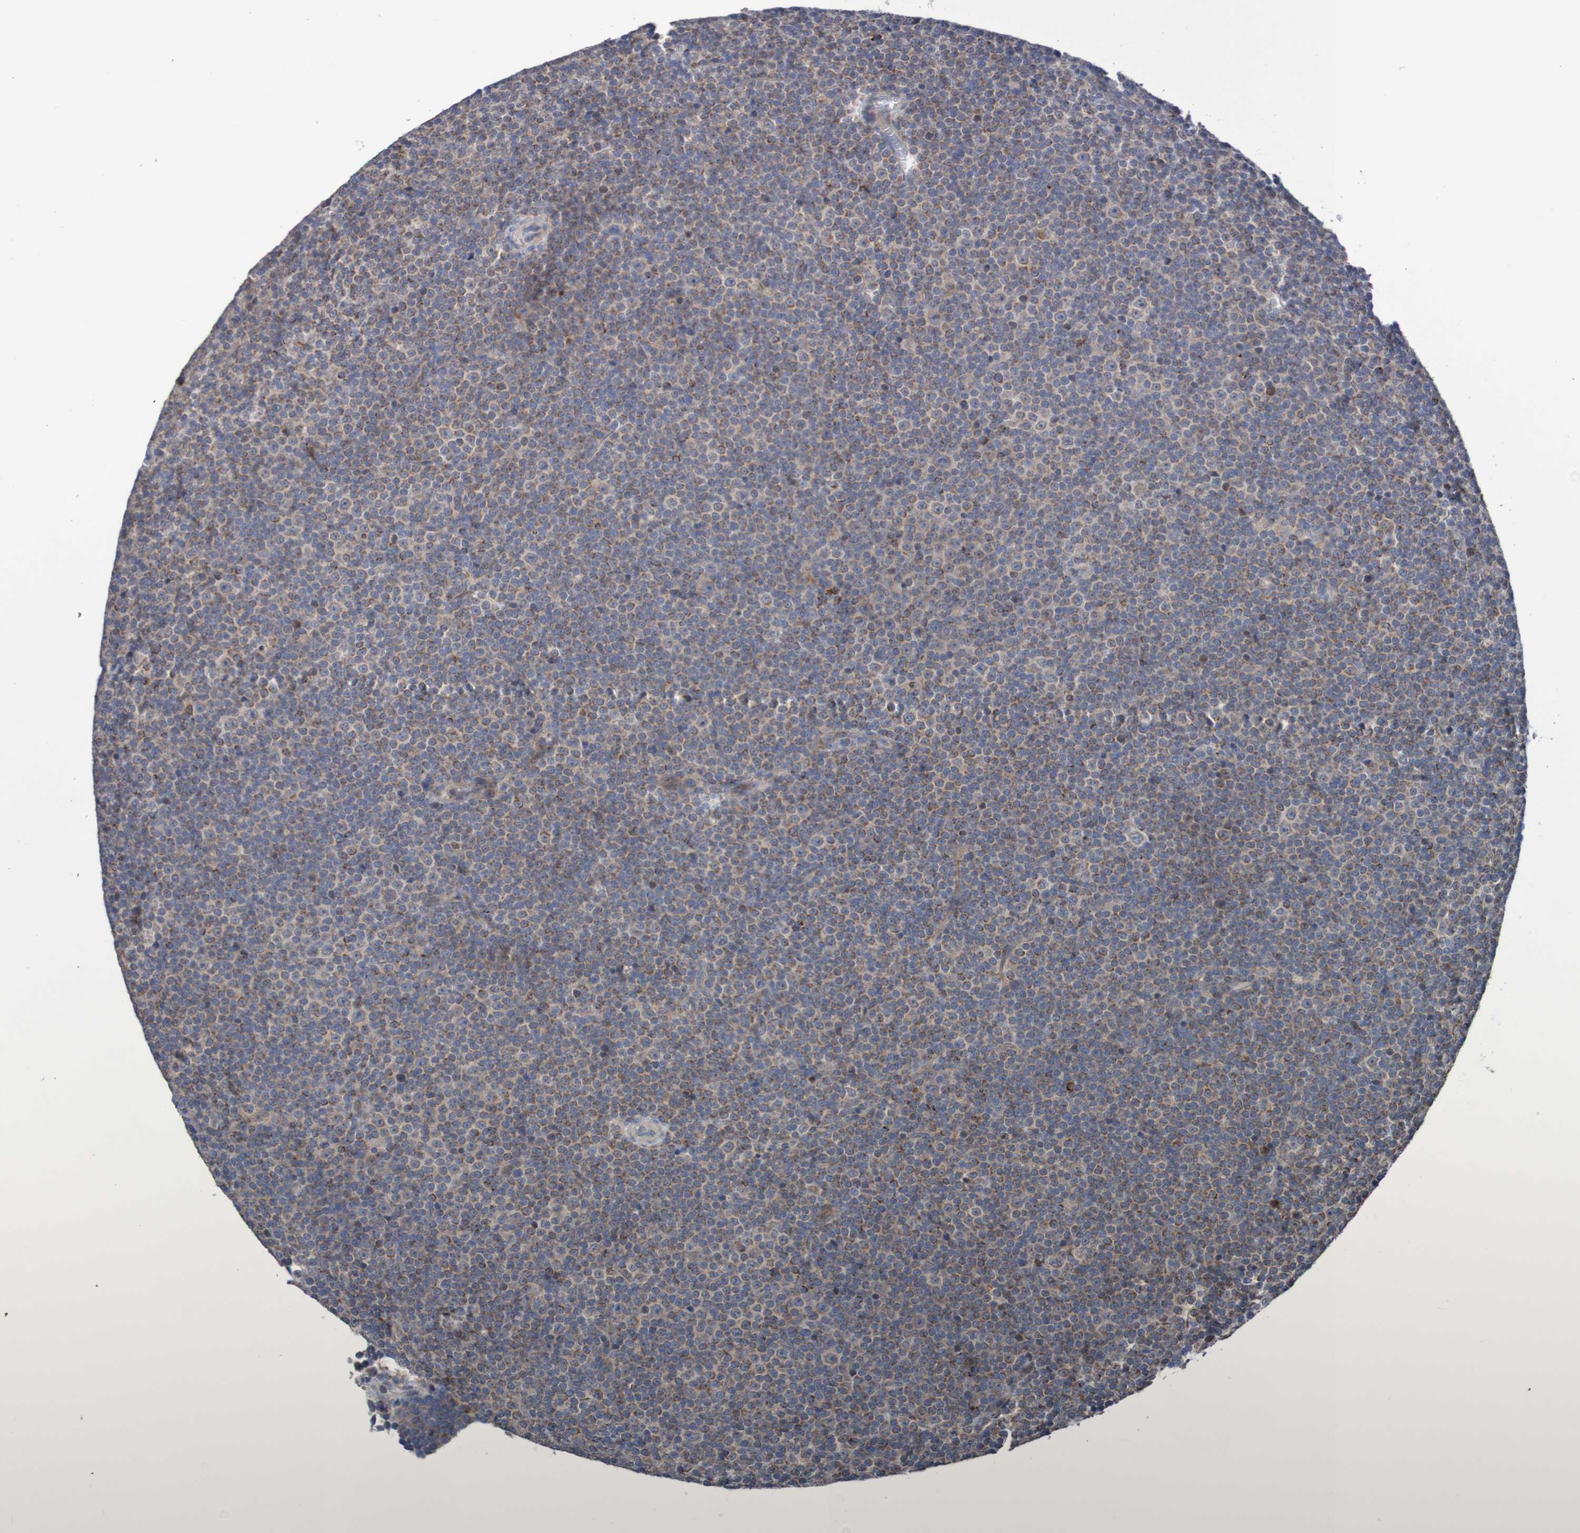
{"staining": {"intensity": "moderate", "quantity": "25%-75%", "location": "cytoplasmic/membranous"}, "tissue": "lymphoma", "cell_type": "Tumor cells", "image_type": "cancer", "snomed": [{"axis": "morphology", "description": "Malignant lymphoma, non-Hodgkin's type, Low grade"}, {"axis": "topography", "description": "Lymph node"}], "caption": "The immunohistochemical stain labels moderate cytoplasmic/membranous expression in tumor cells of lymphoma tissue. (Stains: DAB (3,3'-diaminobenzidine) in brown, nuclei in blue, Microscopy: brightfield microscopy at high magnification).", "gene": "C3orf18", "patient": {"sex": "female", "age": 67}}